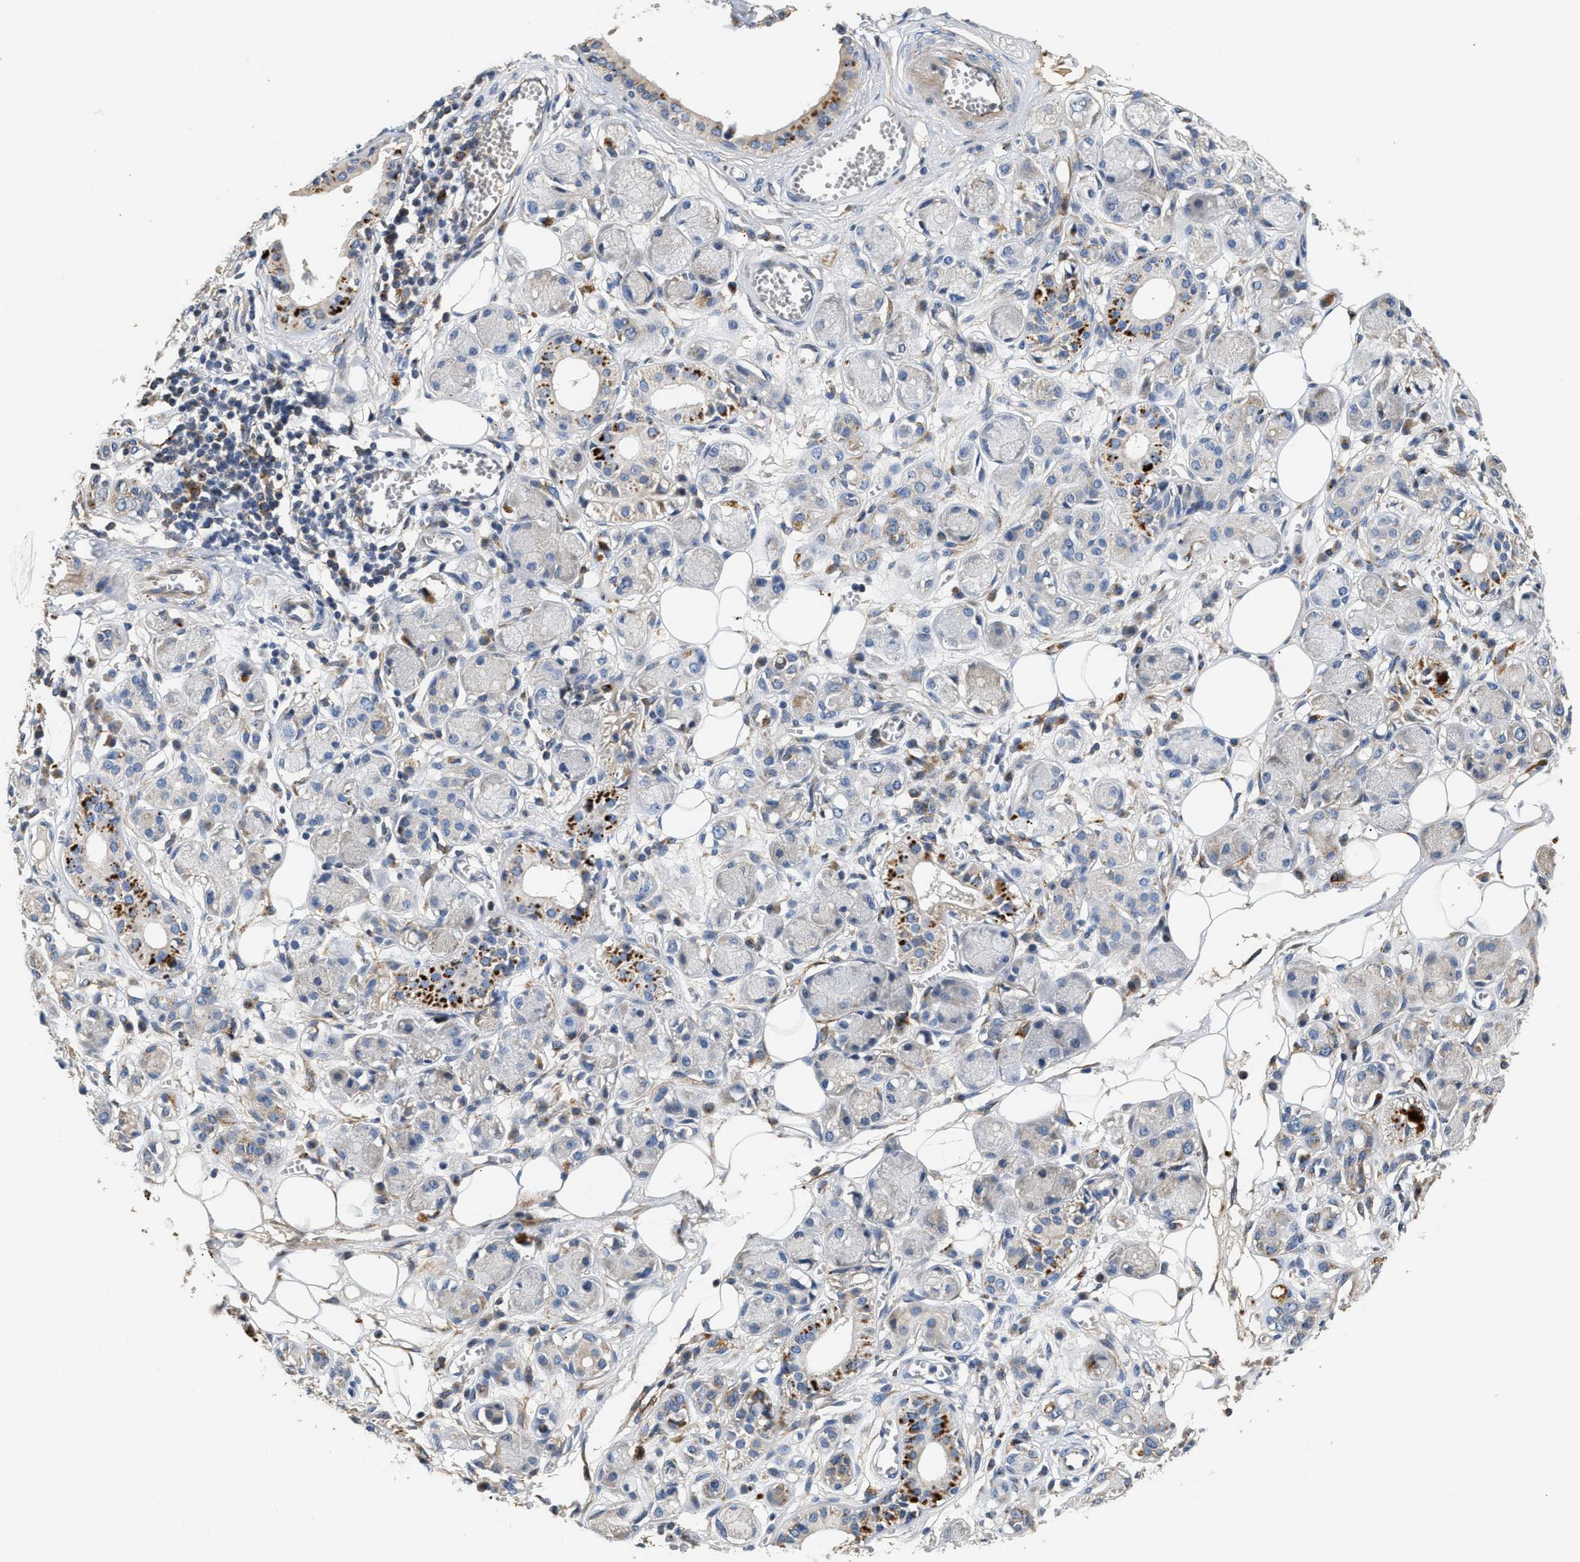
{"staining": {"intensity": "weak", "quantity": ">75%", "location": "cytoplasmic/membranous"}, "tissue": "adipose tissue", "cell_type": "Adipocytes", "image_type": "normal", "snomed": [{"axis": "morphology", "description": "Normal tissue, NOS"}, {"axis": "morphology", "description": "Inflammation, NOS"}, {"axis": "topography", "description": "Salivary gland"}, {"axis": "topography", "description": "Peripheral nerve tissue"}], "caption": "Weak cytoplasmic/membranous protein expression is present in about >75% of adipocytes in adipose tissue. The protein of interest is stained brown, and the nuclei are stained in blue (DAB (3,3'-diaminobenzidine) IHC with brightfield microscopy, high magnification).", "gene": "IL17RC", "patient": {"sex": "female", "age": 75}}